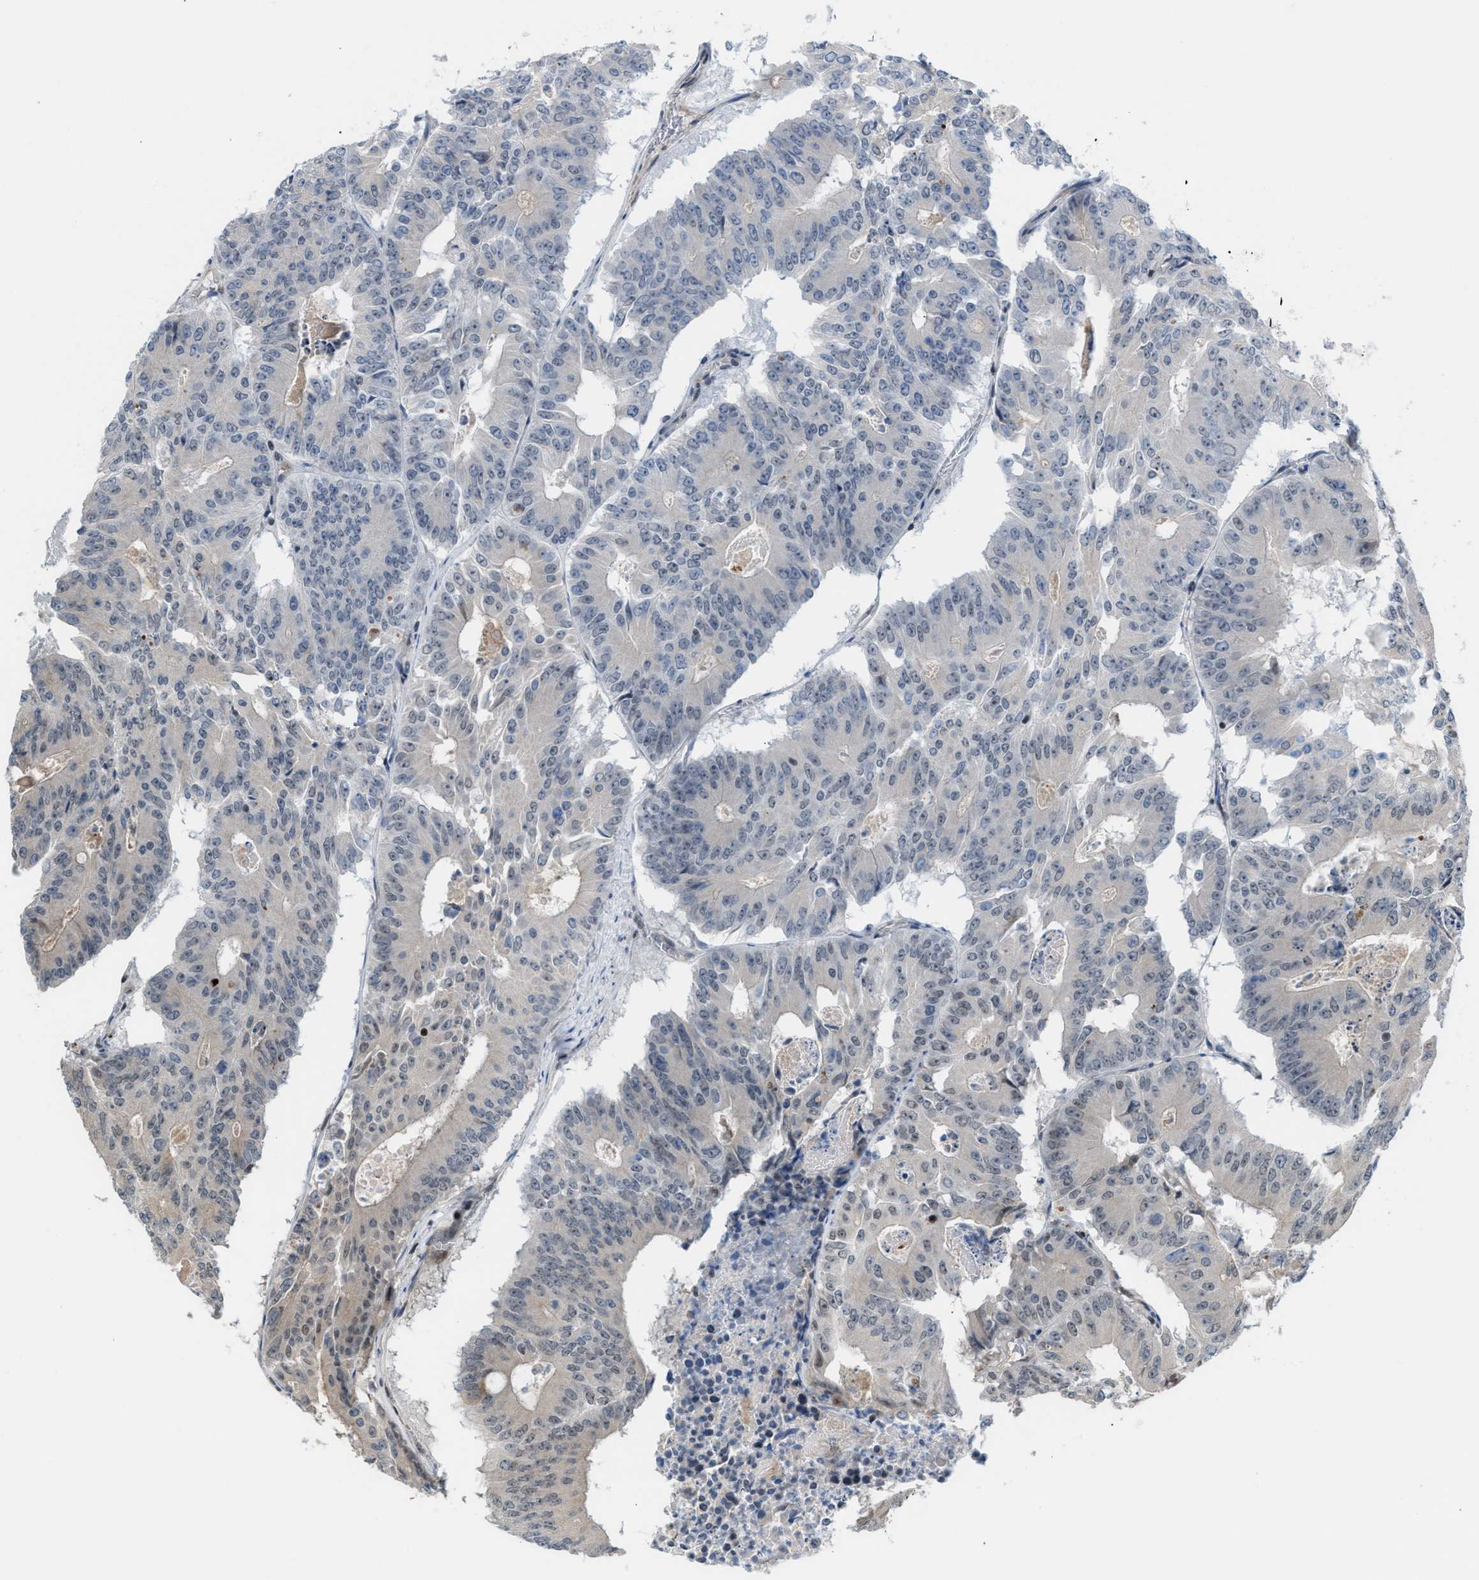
{"staining": {"intensity": "weak", "quantity": "<25%", "location": "cytoplasmic/membranous"}, "tissue": "colorectal cancer", "cell_type": "Tumor cells", "image_type": "cancer", "snomed": [{"axis": "morphology", "description": "Adenocarcinoma, NOS"}, {"axis": "topography", "description": "Colon"}], "caption": "IHC histopathology image of colorectal cancer (adenocarcinoma) stained for a protein (brown), which reveals no expression in tumor cells.", "gene": "ZNF276", "patient": {"sex": "male", "age": 87}}